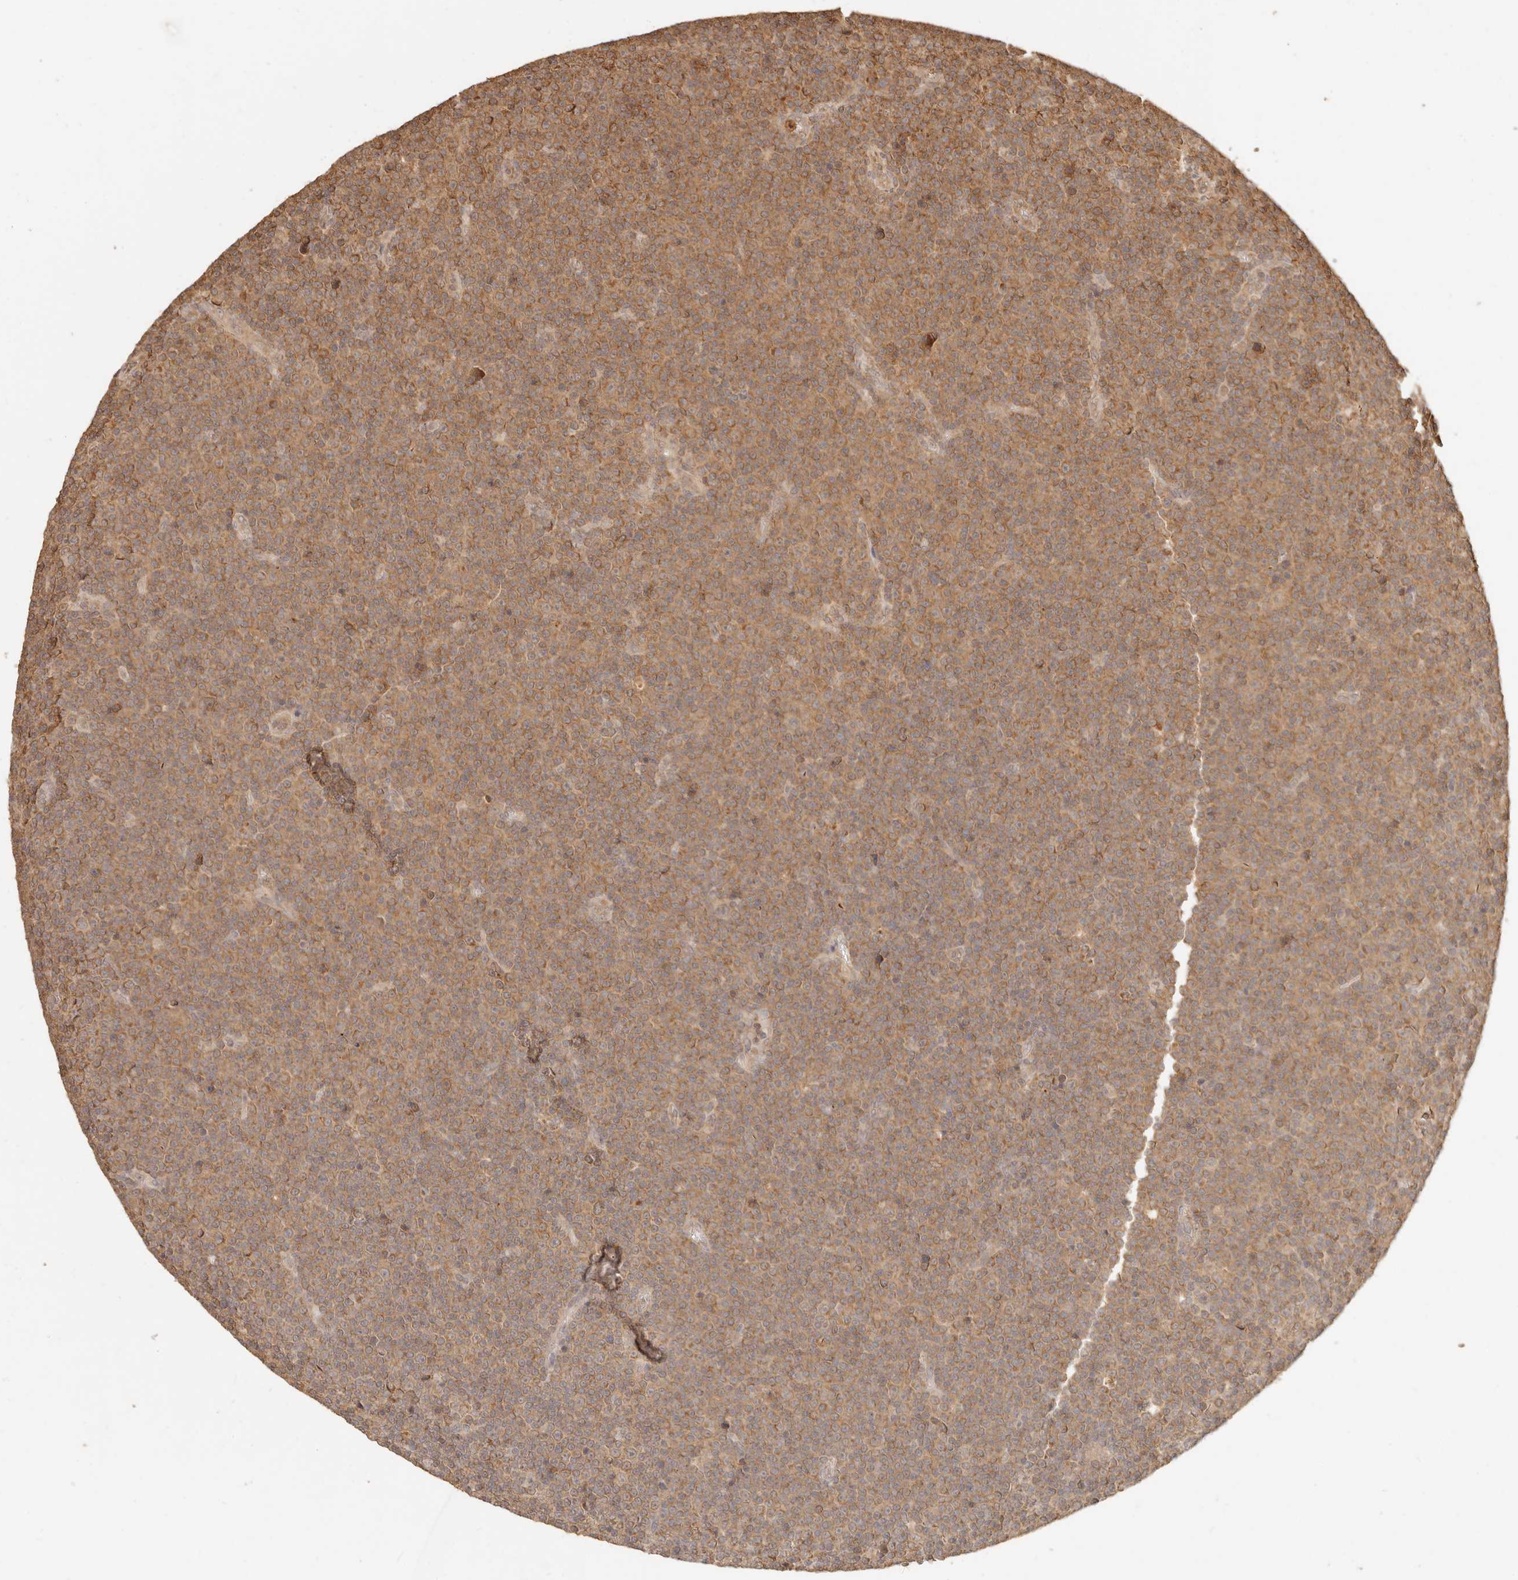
{"staining": {"intensity": "weak", "quantity": ">75%", "location": "cytoplasmic/membranous"}, "tissue": "lymphoma", "cell_type": "Tumor cells", "image_type": "cancer", "snomed": [{"axis": "morphology", "description": "Malignant lymphoma, non-Hodgkin's type, Low grade"}, {"axis": "topography", "description": "Lymph node"}], "caption": "Immunohistochemical staining of malignant lymphoma, non-Hodgkin's type (low-grade) displays low levels of weak cytoplasmic/membranous expression in approximately >75% of tumor cells. (DAB = brown stain, brightfield microscopy at high magnification).", "gene": "INTS11", "patient": {"sex": "female", "age": 67}}